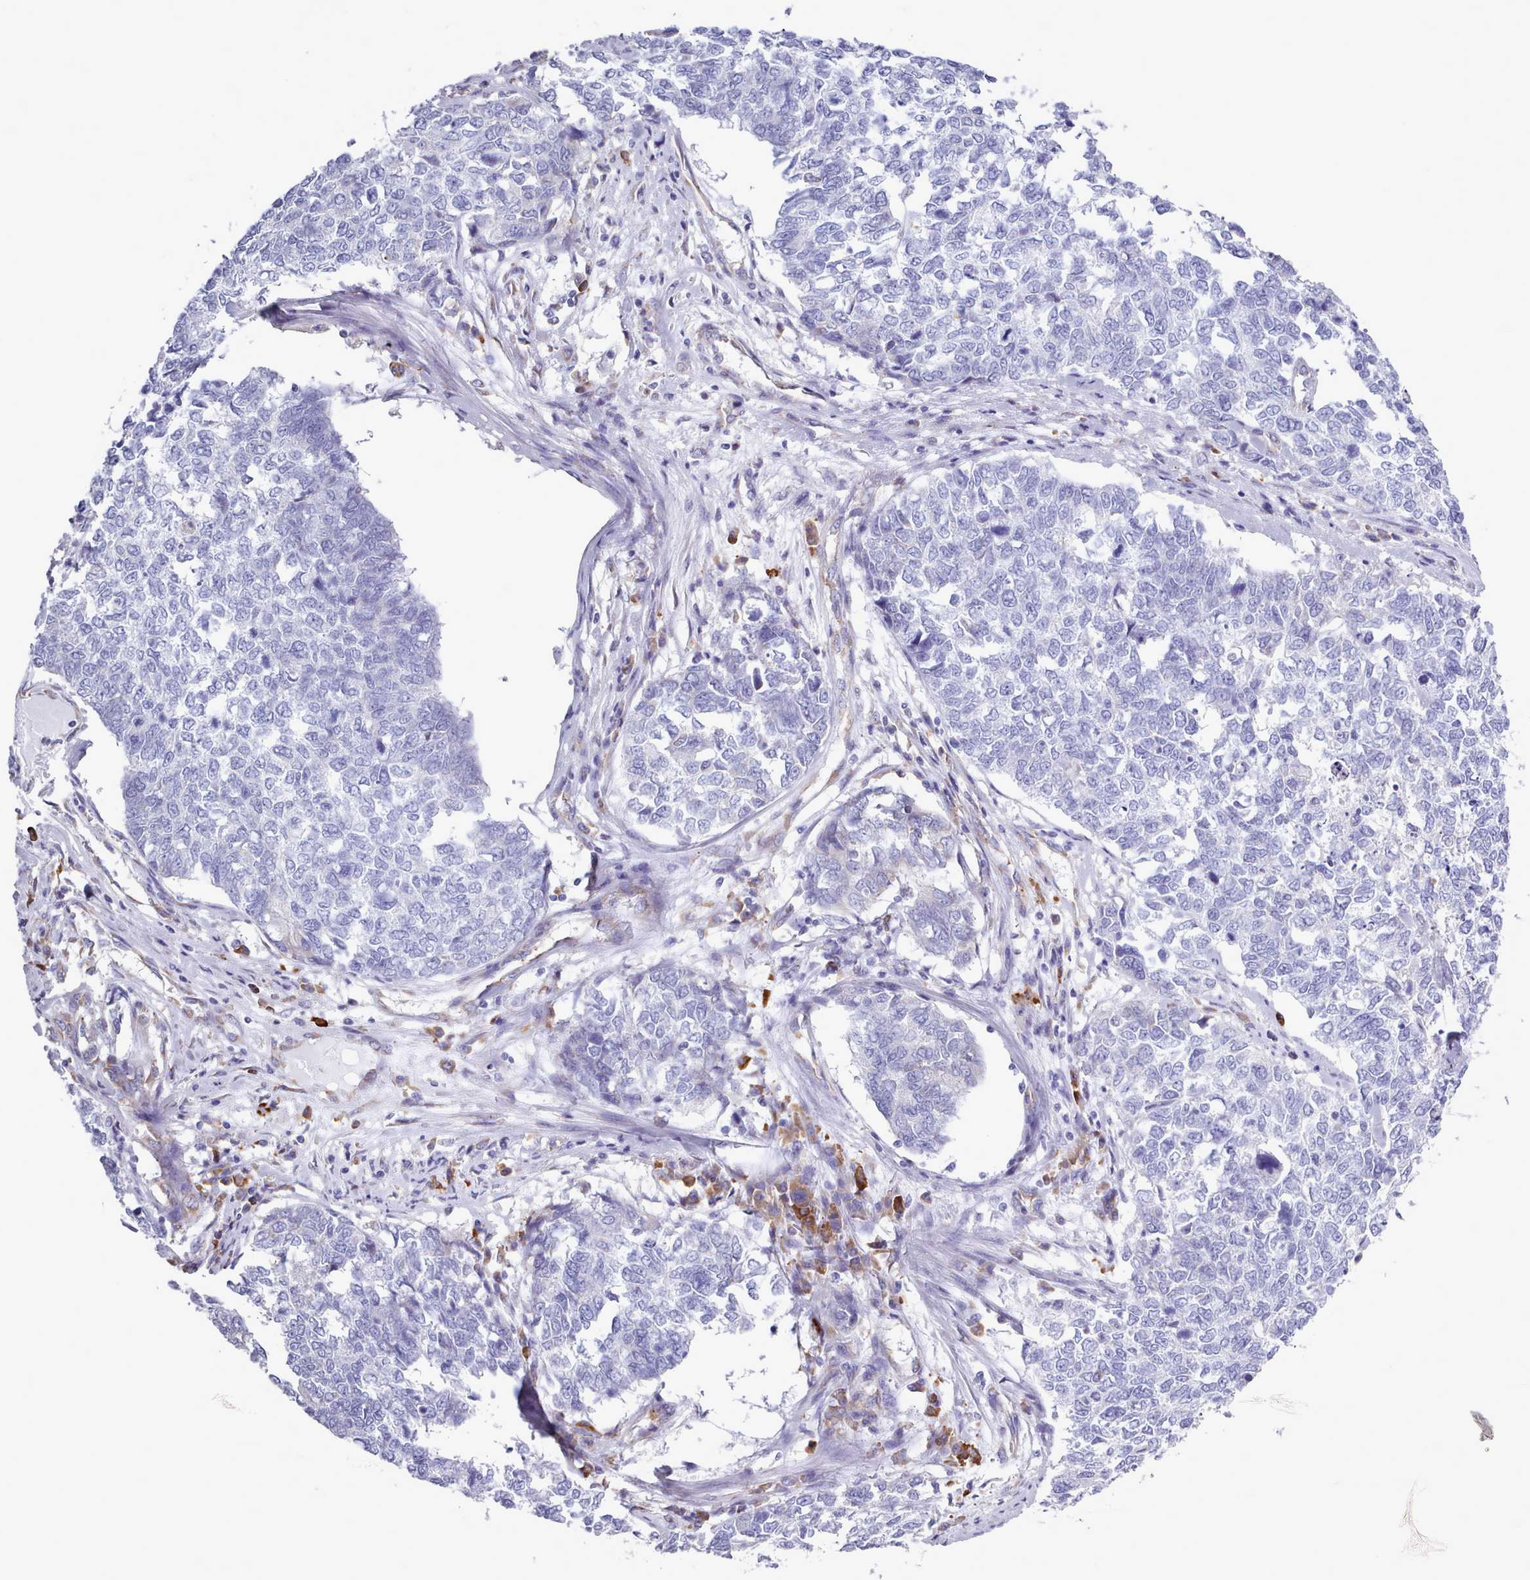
{"staining": {"intensity": "negative", "quantity": "none", "location": "none"}, "tissue": "cervical cancer", "cell_type": "Tumor cells", "image_type": "cancer", "snomed": [{"axis": "morphology", "description": "Squamous cell carcinoma, NOS"}, {"axis": "topography", "description": "Cervix"}], "caption": "This is an IHC histopathology image of human cervical cancer. There is no positivity in tumor cells.", "gene": "XKR8", "patient": {"sex": "female", "age": 63}}